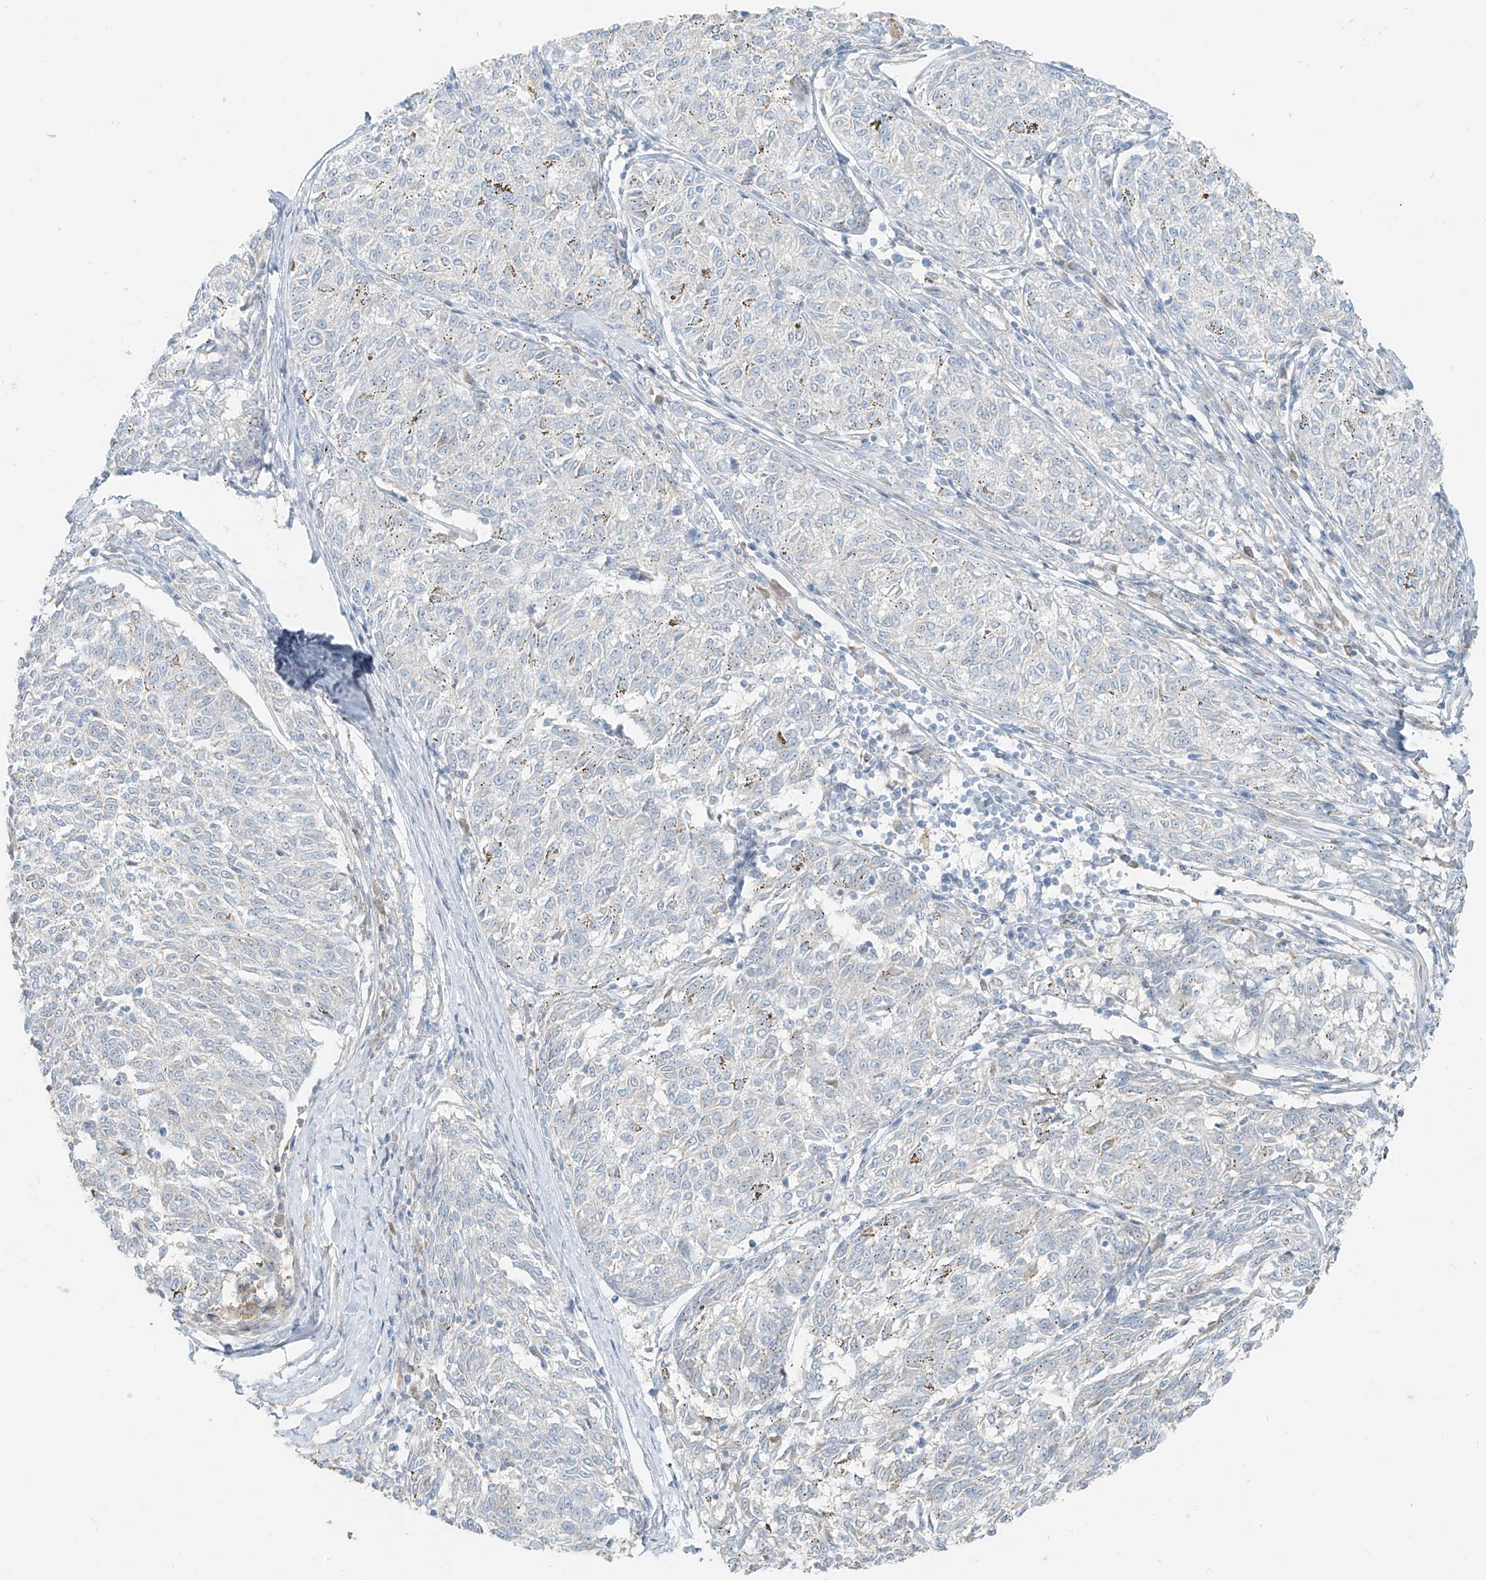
{"staining": {"intensity": "negative", "quantity": "none", "location": "none"}, "tissue": "melanoma", "cell_type": "Tumor cells", "image_type": "cancer", "snomed": [{"axis": "morphology", "description": "Malignant melanoma, NOS"}, {"axis": "topography", "description": "Skin"}], "caption": "High magnification brightfield microscopy of melanoma stained with DAB (brown) and counterstained with hematoxylin (blue): tumor cells show no significant expression.", "gene": "FSTL1", "patient": {"sex": "female", "age": 72}}